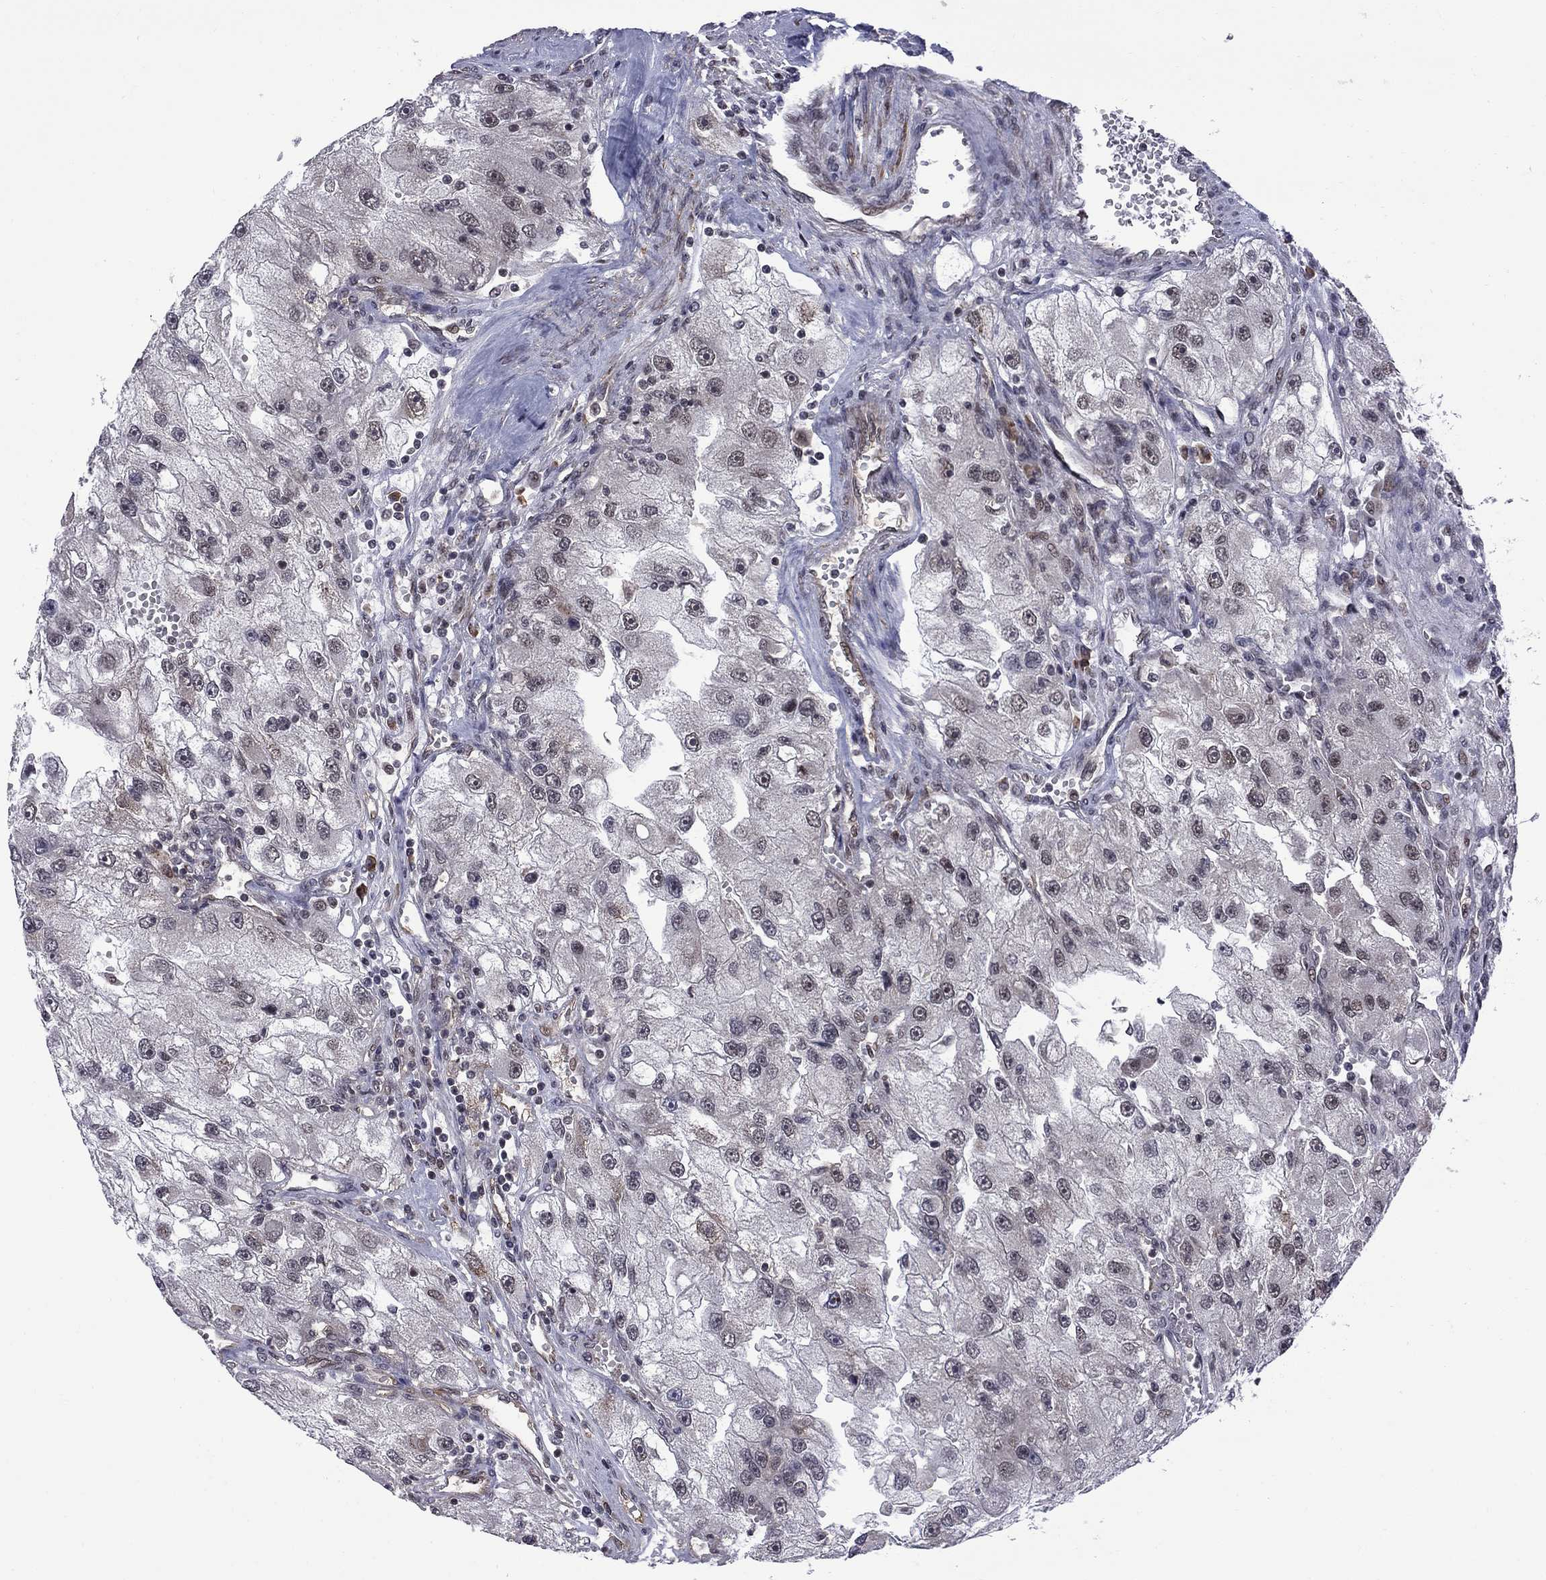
{"staining": {"intensity": "negative", "quantity": "none", "location": "none"}, "tissue": "renal cancer", "cell_type": "Tumor cells", "image_type": "cancer", "snomed": [{"axis": "morphology", "description": "Adenocarcinoma, NOS"}, {"axis": "topography", "description": "Kidney"}], "caption": "High power microscopy image of an IHC micrograph of adenocarcinoma (renal), revealing no significant positivity in tumor cells.", "gene": "BRF1", "patient": {"sex": "male", "age": 63}}